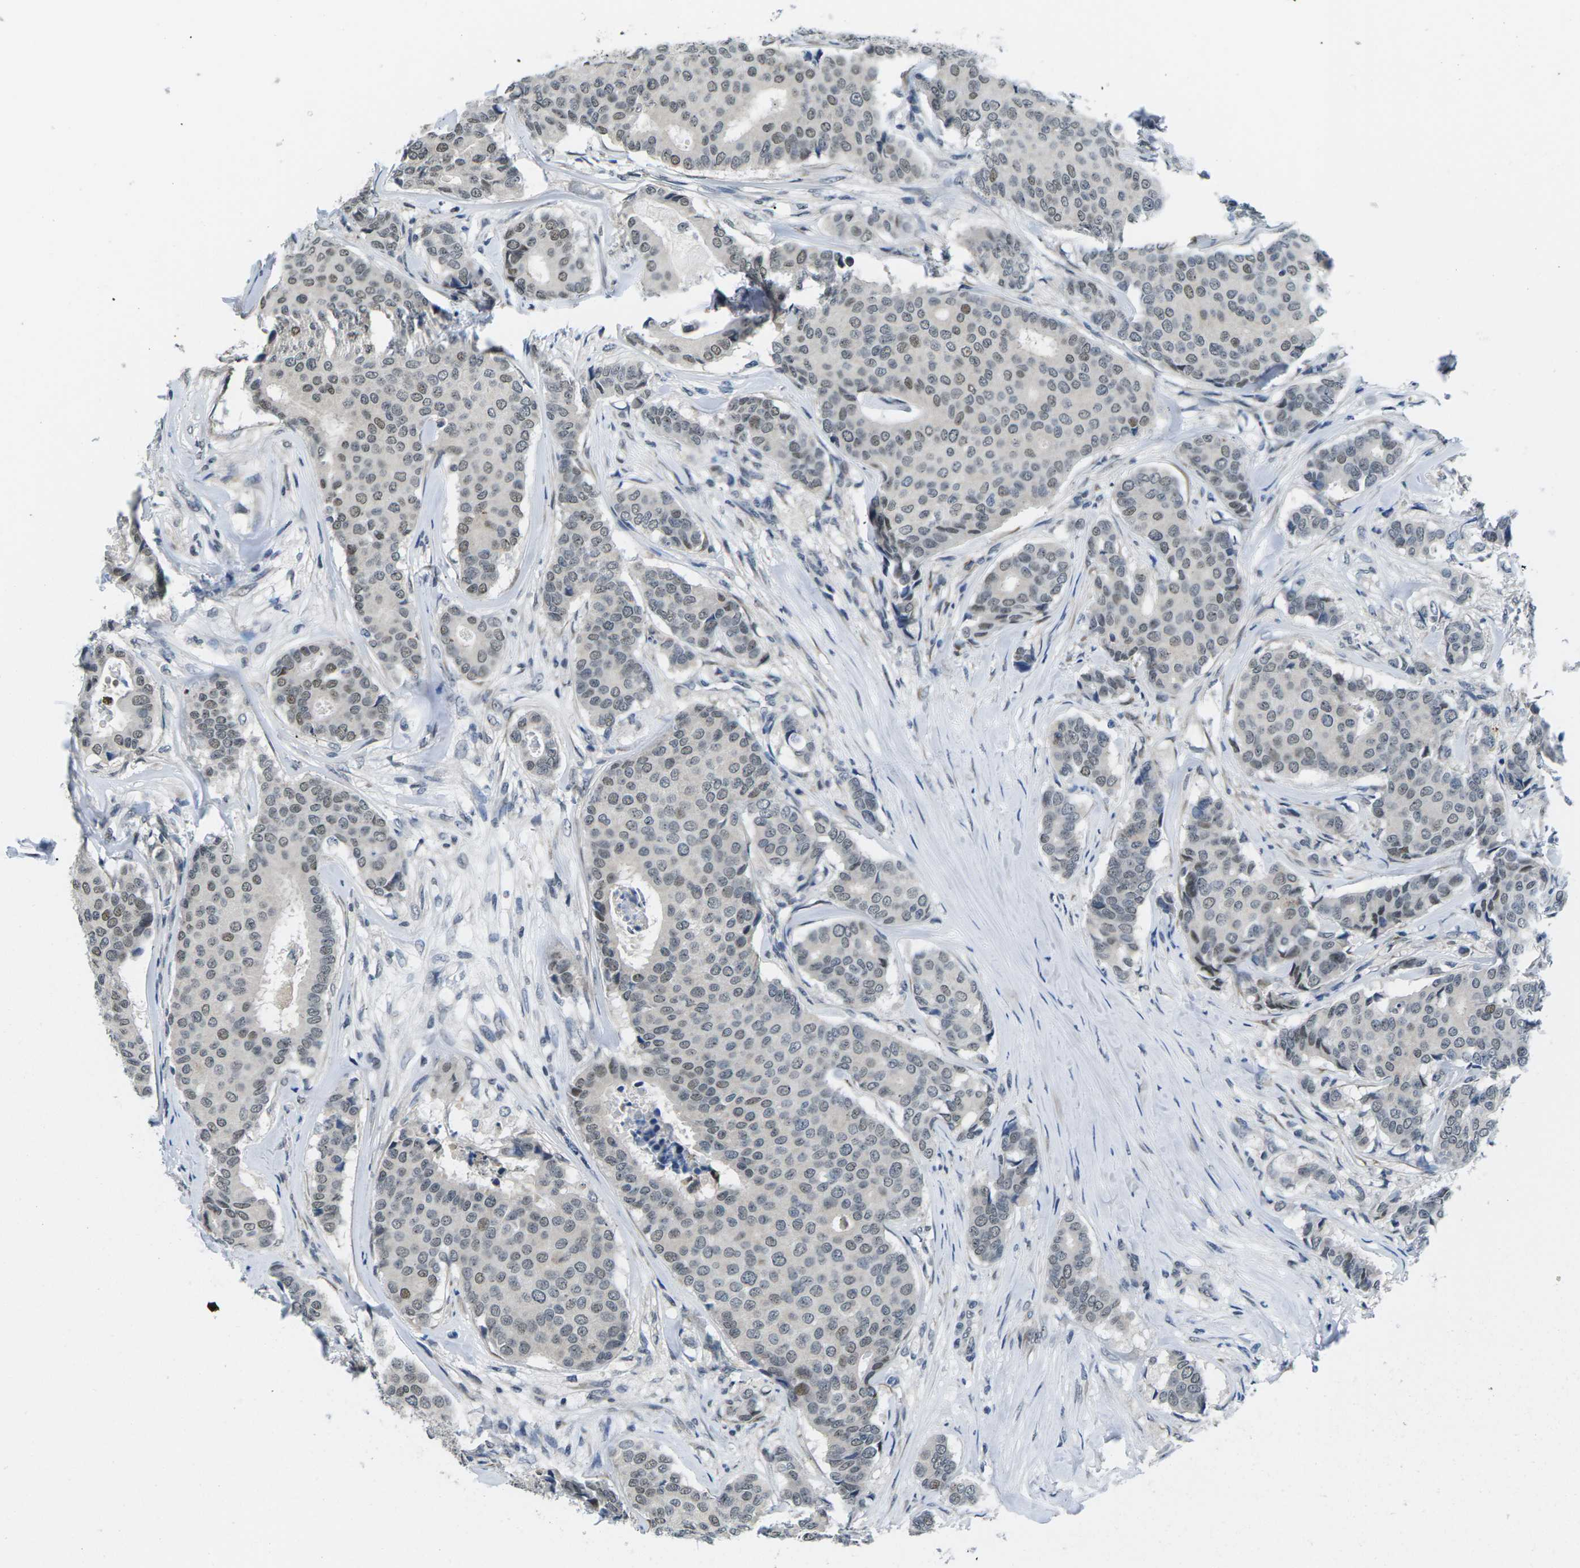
{"staining": {"intensity": "weak", "quantity": ">75%", "location": "nuclear"}, "tissue": "breast cancer", "cell_type": "Tumor cells", "image_type": "cancer", "snomed": [{"axis": "morphology", "description": "Duct carcinoma"}, {"axis": "topography", "description": "Breast"}], "caption": "Protein expression analysis of breast intraductal carcinoma shows weak nuclear staining in approximately >75% of tumor cells.", "gene": "NSRP1", "patient": {"sex": "female", "age": 75}}